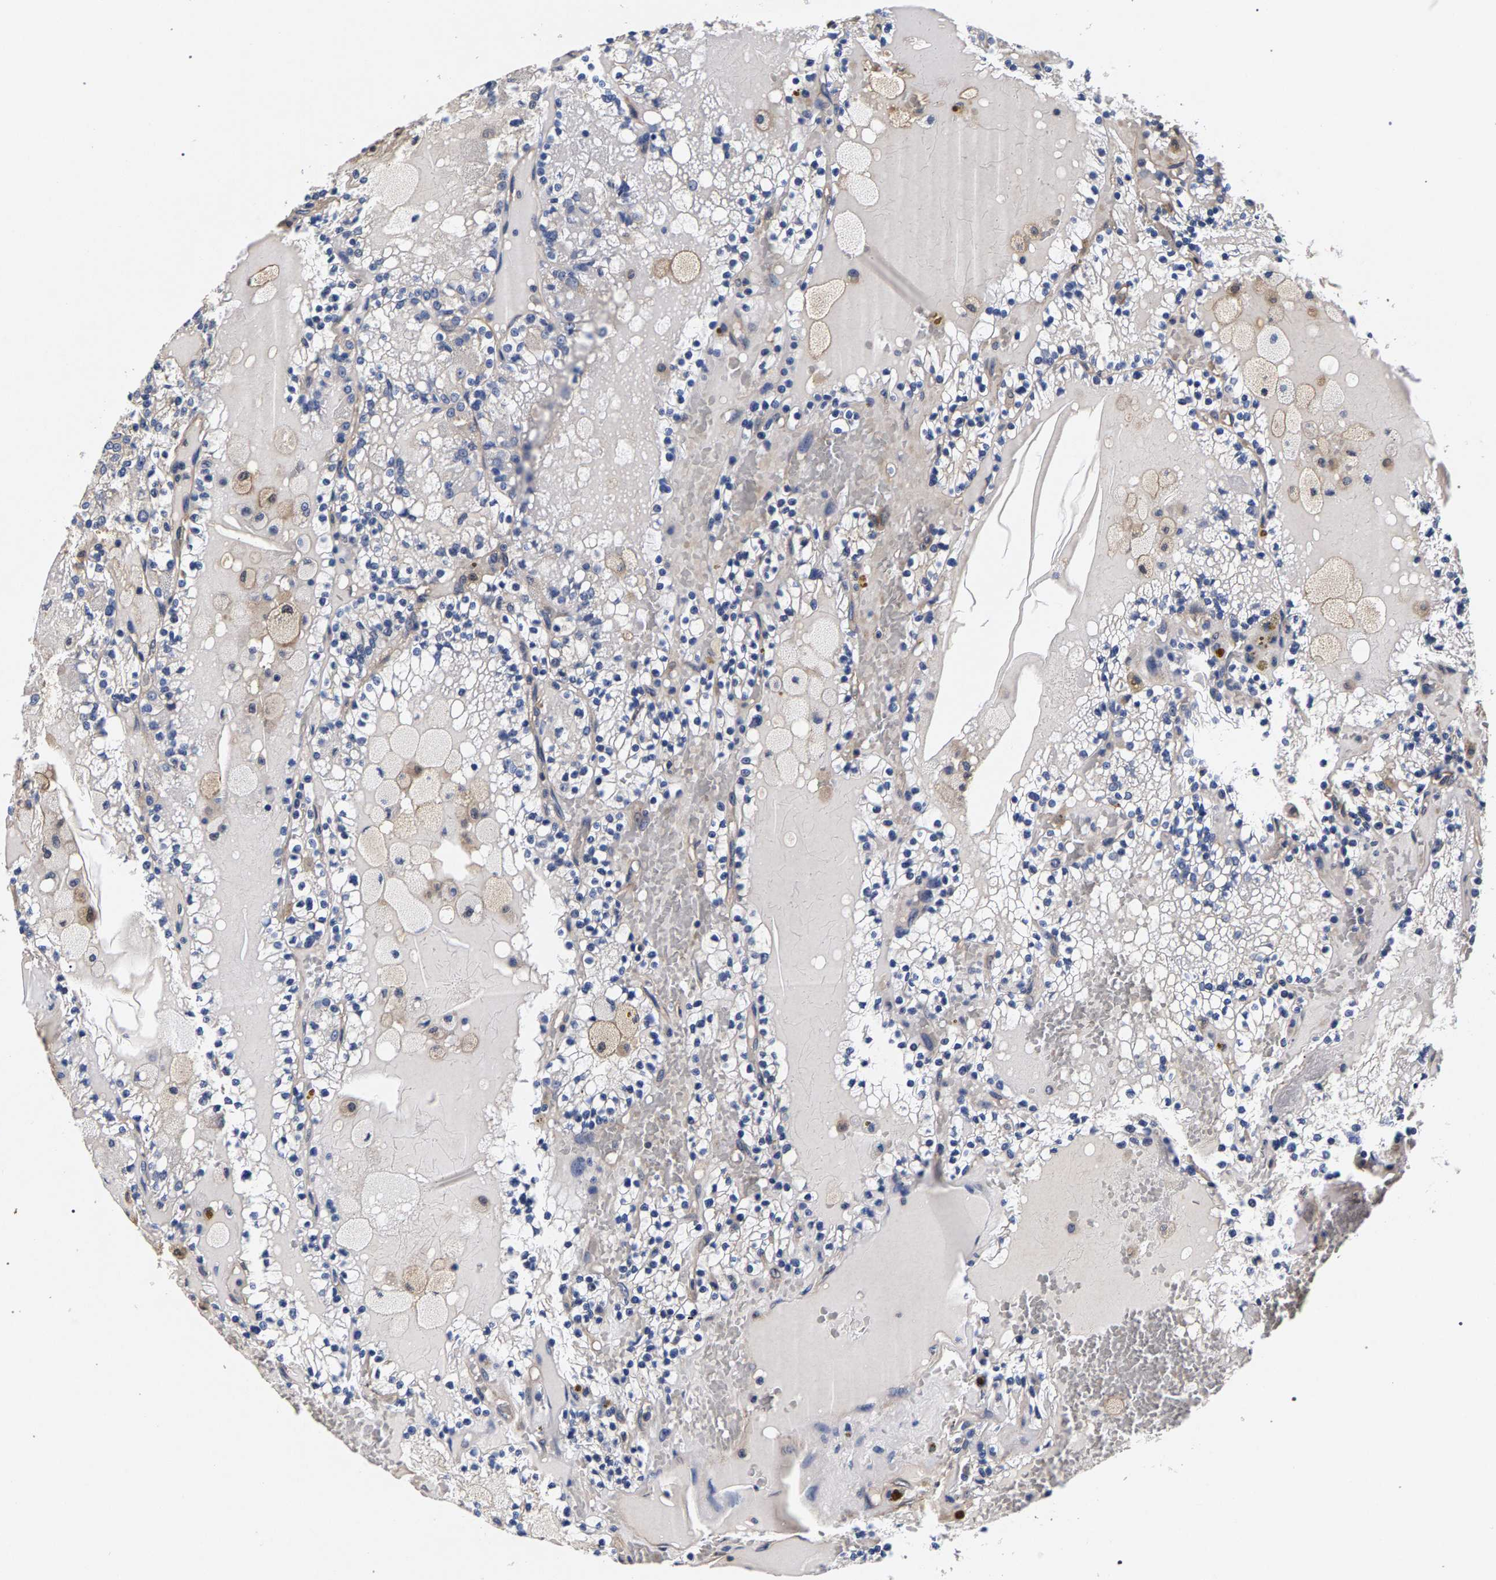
{"staining": {"intensity": "negative", "quantity": "none", "location": "none"}, "tissue": "renal cancer", "cell_type": "Tumor cells", "image_type": "cancer", "snomed": [{"axis": "morphology", "description": "Adenocarcinoma, NOS"}, {"axis": "topography", "description": "Kidney"}], "caption": "Photomicrograph shows no significant protein expression in tumor cells of renal cancer (adenocarcinoma).", "gene": "MARCHF7", "patient": {"sex": "female", "age": 56}}